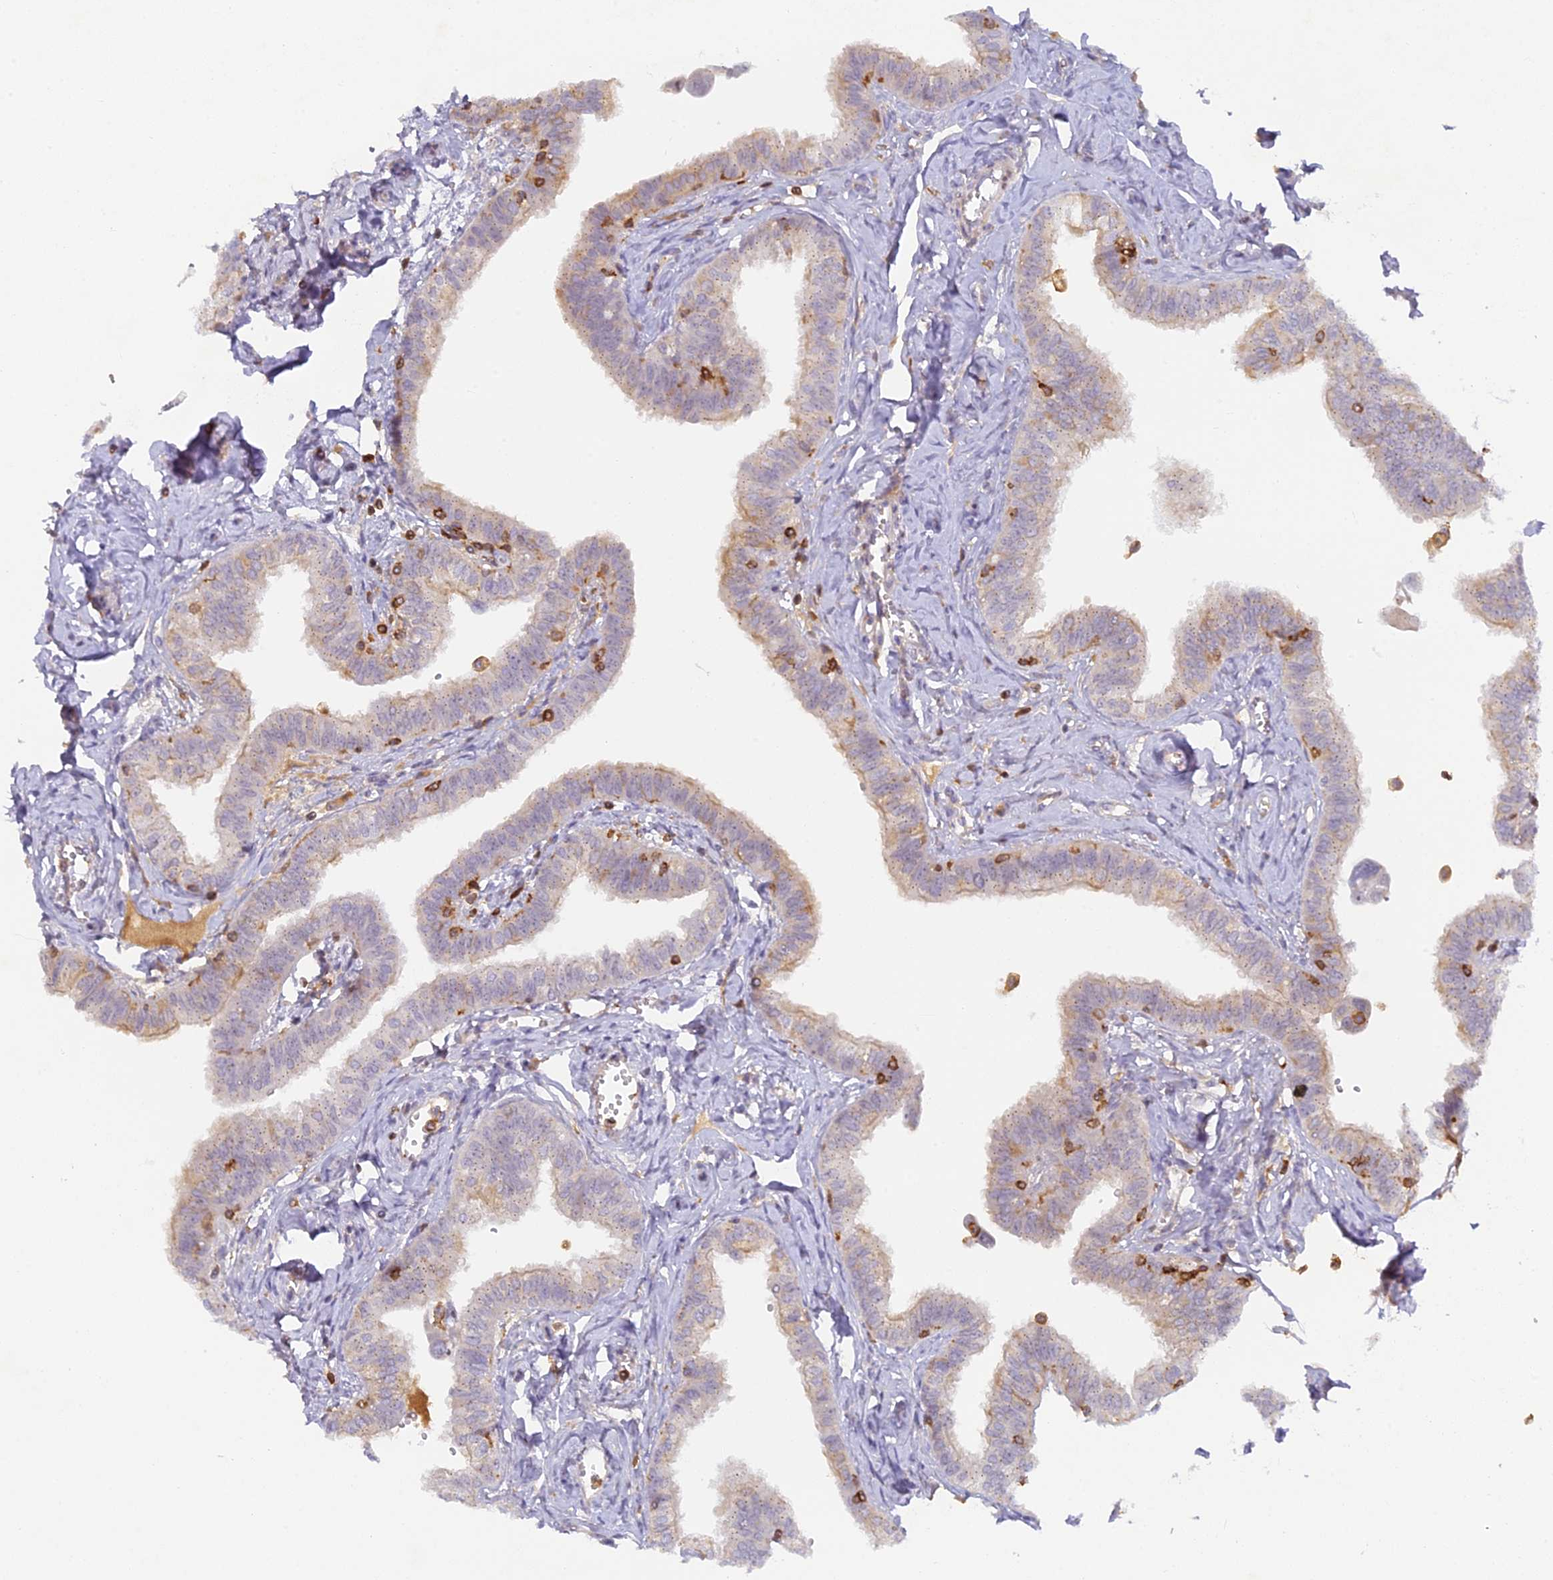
{"staining": {"intensity": "weak", "quantity": "25%-75%", "location": "cytoplasmic/membranous"}, "tissue": "fallopian tube", "cell_type": "Glandular cells", "image_type": "normal", "snomed": [{"axis": "morphology", "description": "Normal tissue, NOS"}, {"axis": "morphology", "description": "Carcinoma, NOS"}, {"axis": "topography", "description": "Fallopian tube"}, {"axis": "topography", "description": "Ovary"}], "caption": "This histopathology image shows immunohistochemistry (IHC) staining of benign human fallopian tube, with low weak cytoplasmic/membranous staining in about 25%-75% of glandular cells.", "gene": "FYB1", "patient": {"sex": "female", "age": 59}}